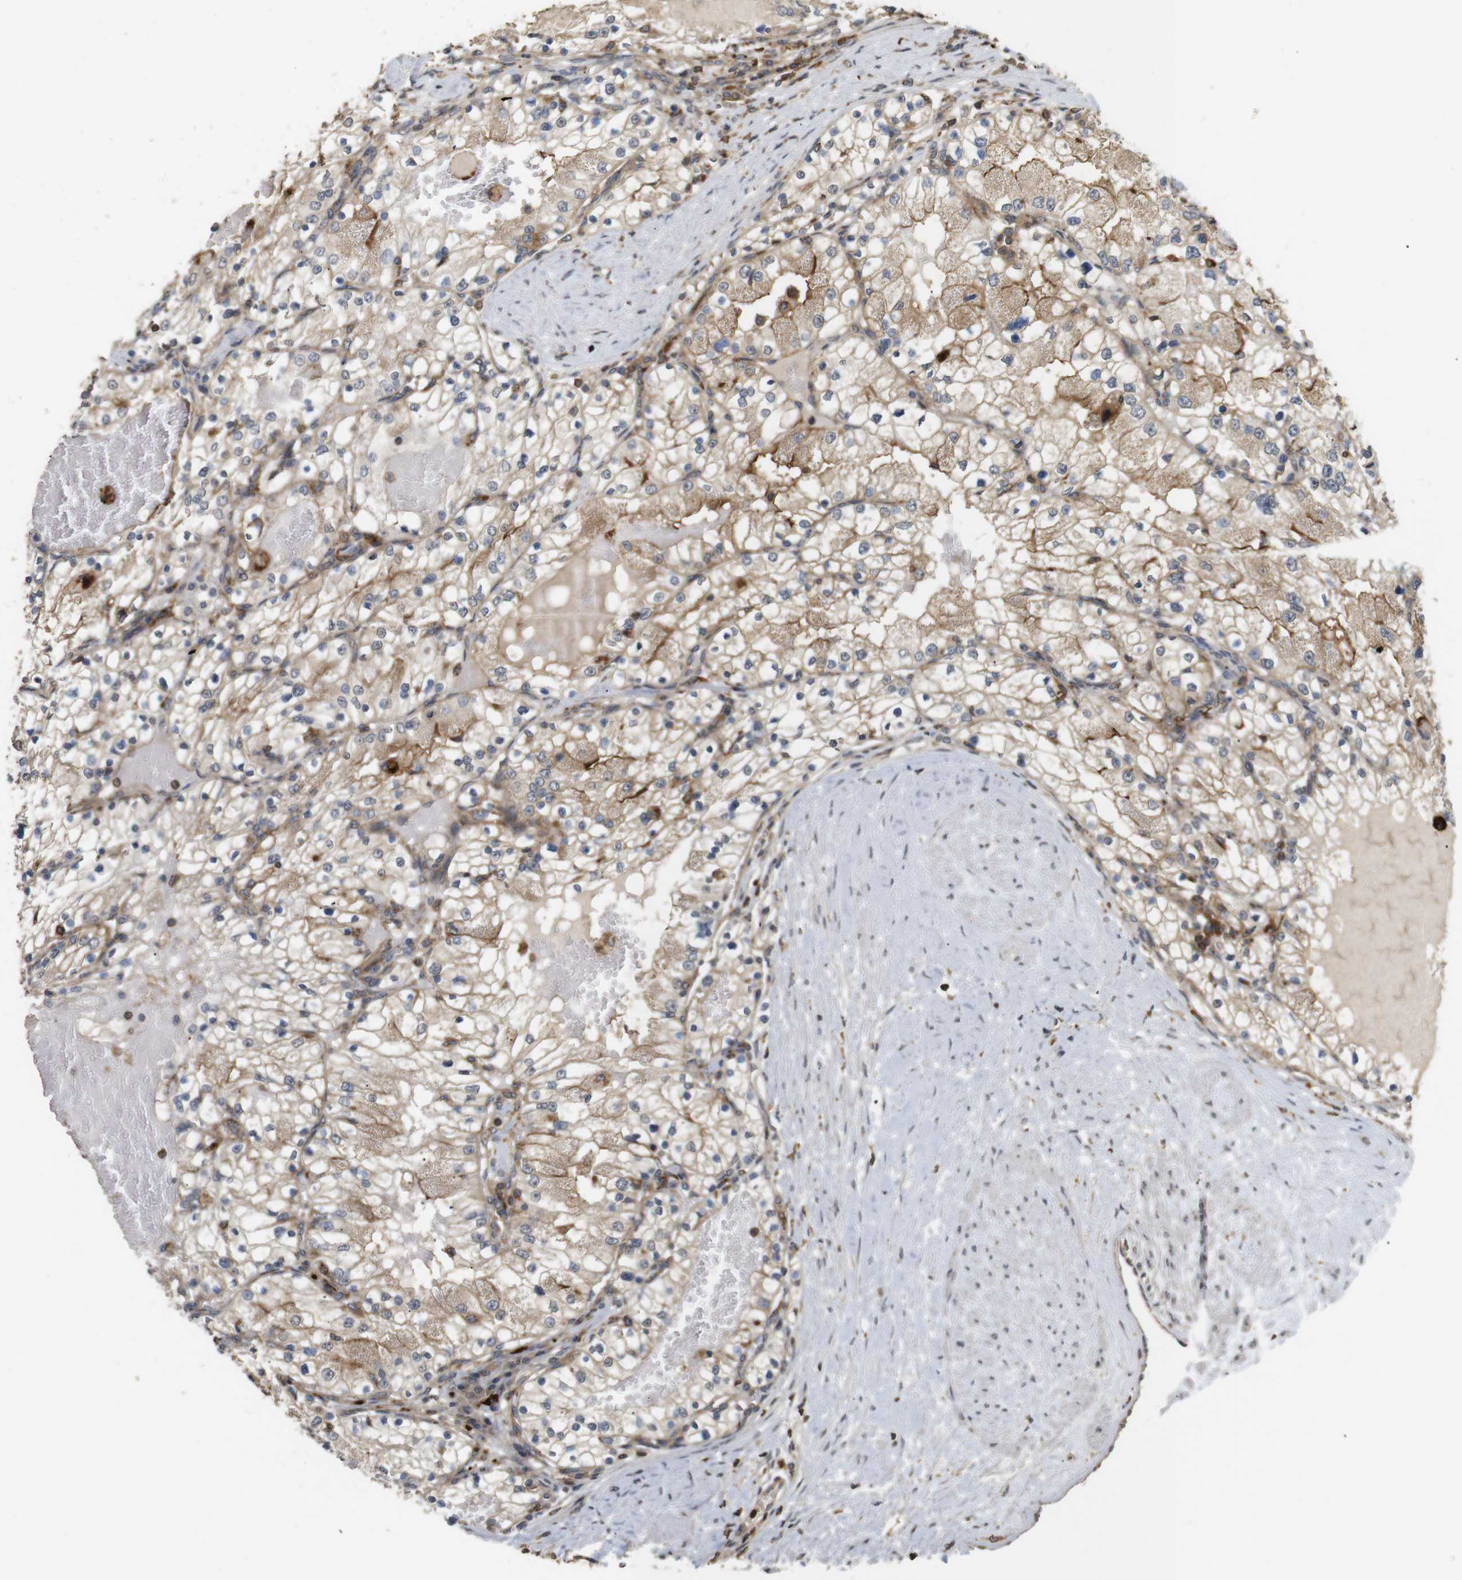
{"staining": {"intensity": "moderate", "quantity": ">75%", "location": "cytoplasmic/membranous"}, "tissue": "renal cancer", "cell_type": "Tumor cells", "image_type": "cancer", "snomed": [{"axis": "morphology", "description": "Adenocarcinoma, NOS"}, {"axis": "topography", "description": "Kidney"}], "caption": "A high-resolution photomicrograph shows IHC staining of adenocarcinoma (renal), which exhibits moderate cytoplasmic/membranous positivity in about >75% of tumor cells.", "gene": "KSR1", "patient": {"sex": "male", "age": 68}}